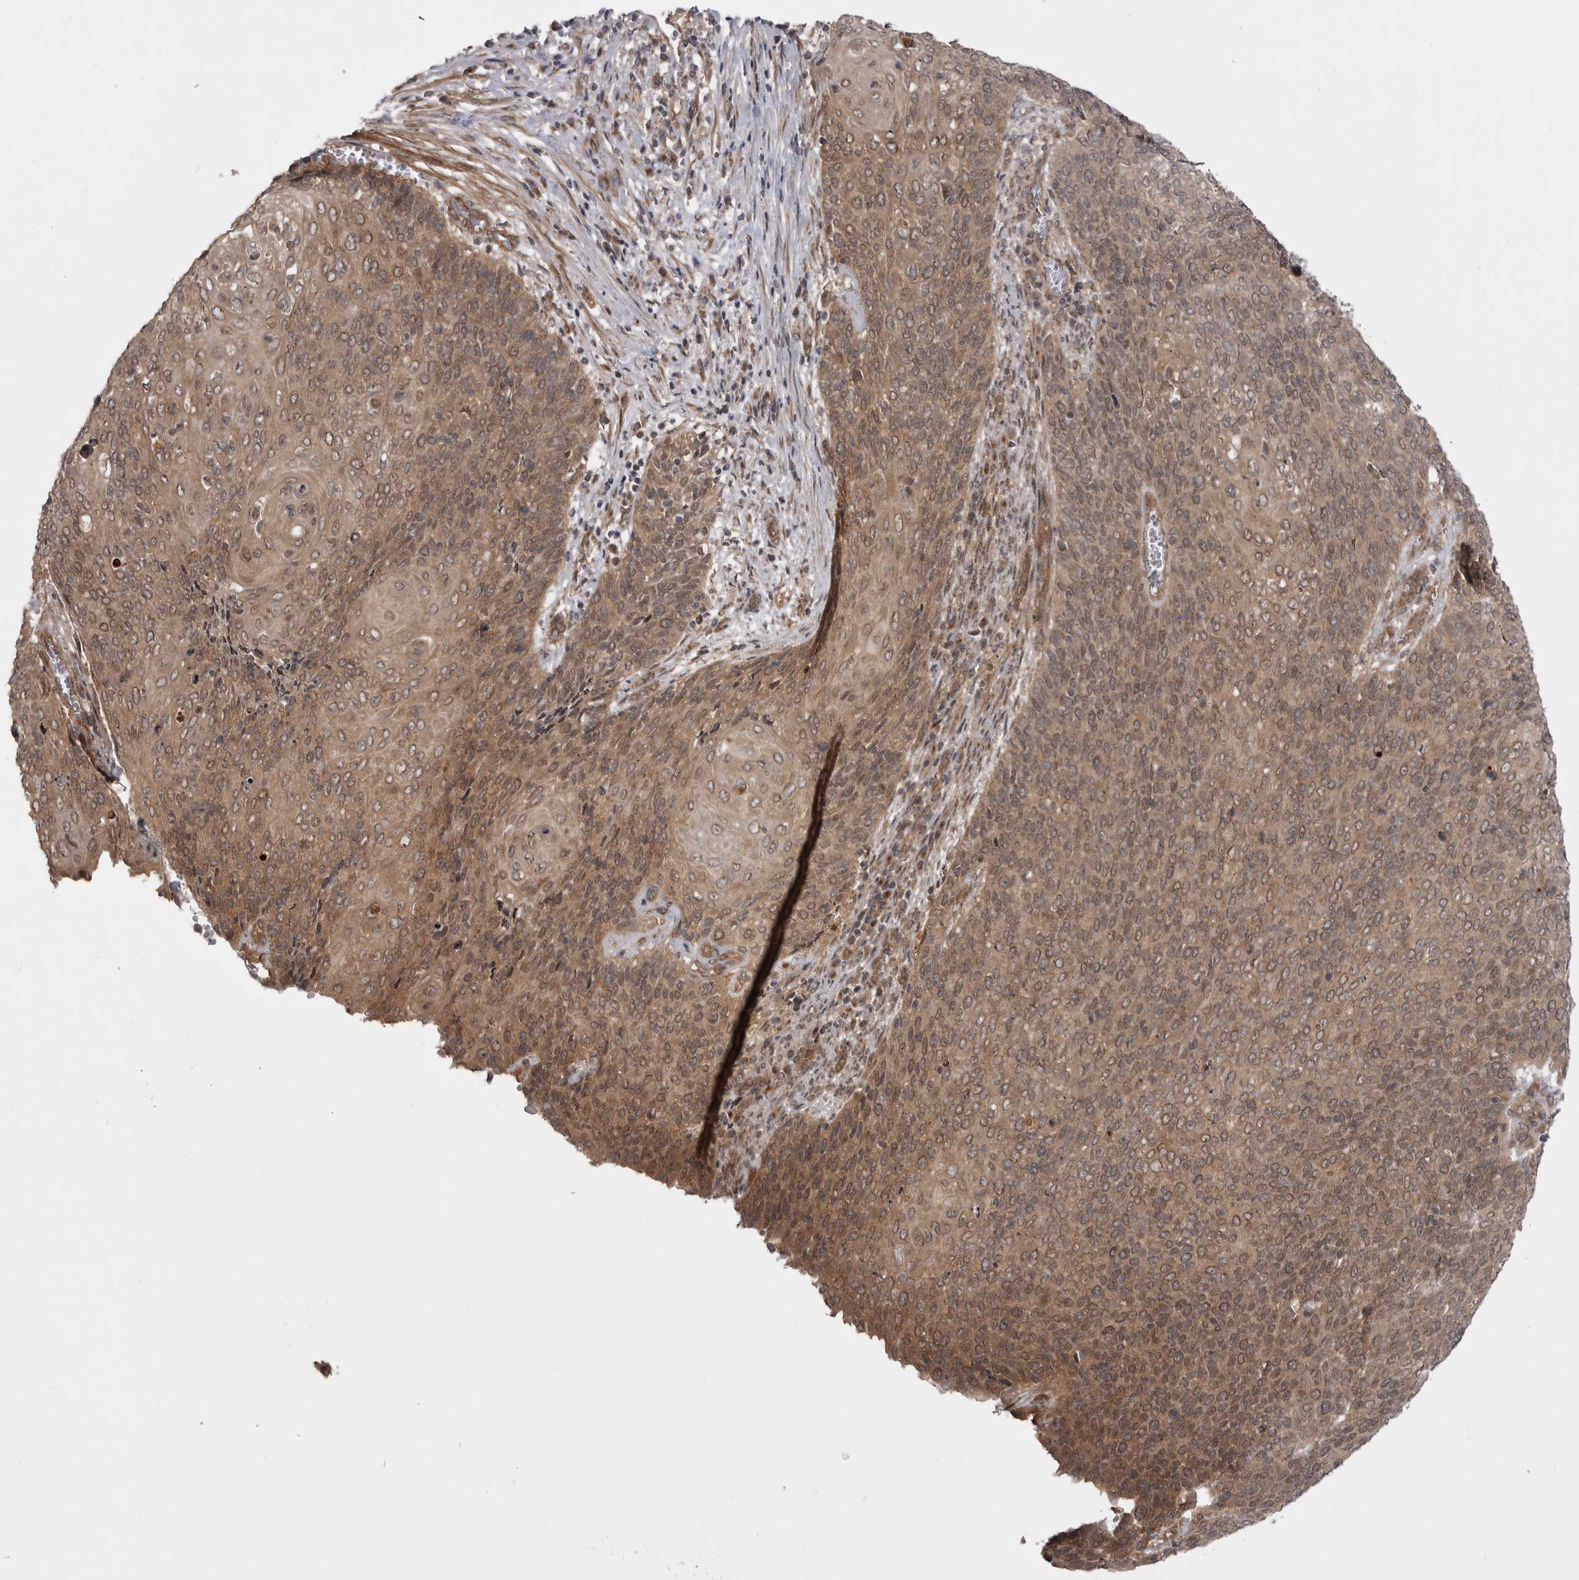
{"staining": {"intensity": "moderate", "quantity": ">75%", "location": "cytoplasmic/membranous,nuclear"}, "tissue": "cervical cancer", "cell_type": "Tumor cells", "image_type": "cancer", "snomed": [{"axis": "morphology", "description": "Squamous cell carcinoma, NOS"}, {"axis": "topography", "description": "Cervix"}], "caption": "Immunohistochemistry (IHC) (DAB (3,3'-diaminobenzidine)) staining of human cervical cancer (squamous cell carcinoma) shows moderate cytoplasmic/membranous and nuclear protein expression in about >75% of tumor cells.", "gene": "PDCL", "patient": {"sex": "female", "age": 39}}